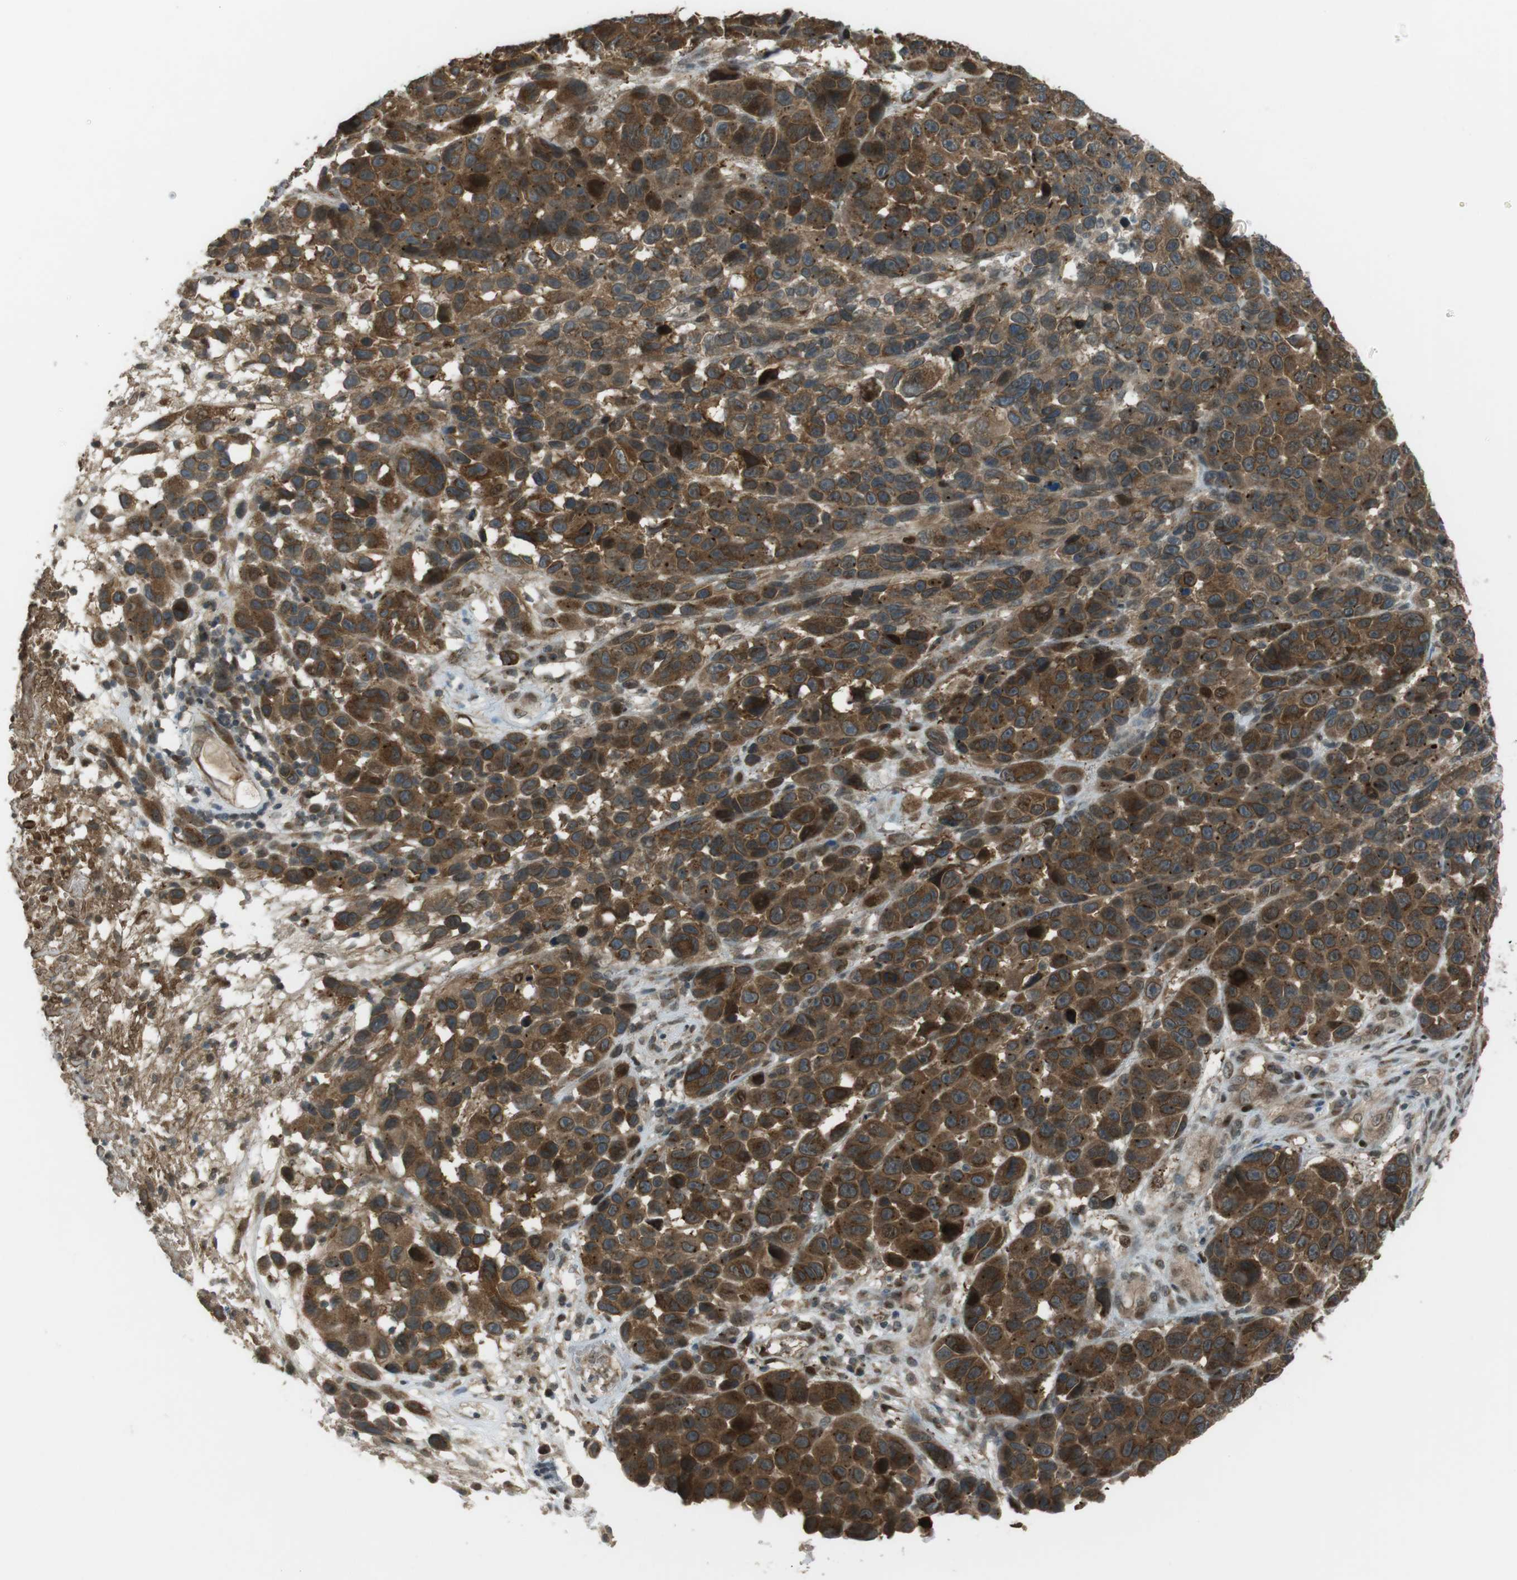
{"staining": {"intensity": "strong", "quantity": ">75%", "location": "cytoplasmic/membranous"}, "tissue": "melanoma", "cell_type": "Tumor cells", "image_type": "cancer", "snomed": [{"axis": "morphology", "description": "Malignant melanoma, NOS"}, {"axis": "topography", "description": "Skin"}], "caption": "Tumor cells display strong cytoplasmic/membranous positivity in approximately >75% of cells in melanoma.", "gene": "SLITRK5", "patient": {"sex": "male", "age": 53}}